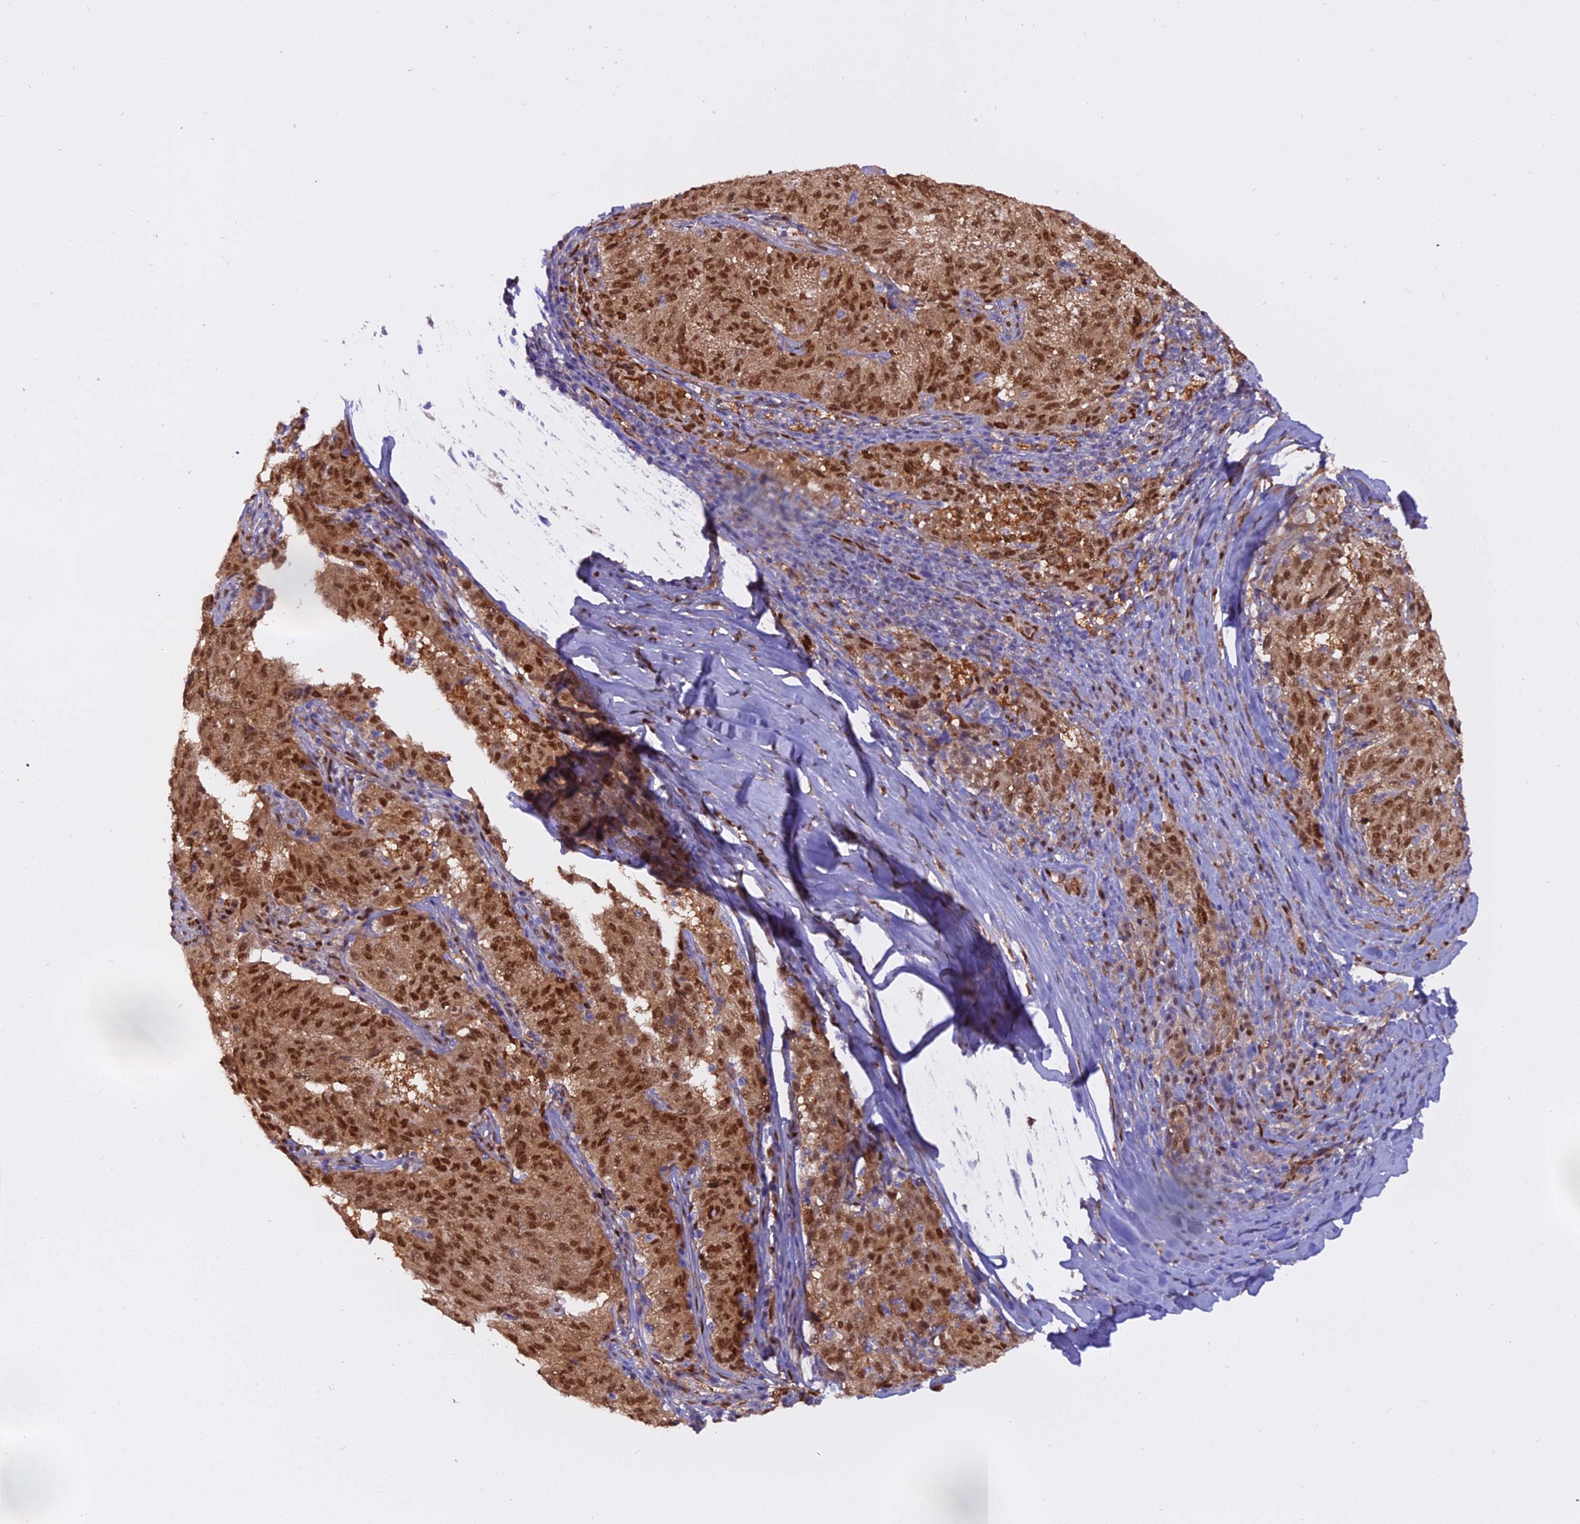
{"staining": {"intensity": "moderate", "quantity": ">75%", "location": "cytoplasmic/membranous,nuclear"}, "tissue": "melanoma", "cell_type": "Tumor cells", "image_type": "cancer", "snomed": [{"axis": "morphology", "description": "Malignant melanoma, NOS"}, {"axis": "topography", "description": "Skin"}], "caption": "Human melanoma stained for a protein (brown) displays moderate cytoplasmic/membranous and nuclear positive expression in approximately >75% of tumor cells.", "gene": "NPEPL1", "patient": {"sex": "female", "age": 72}}